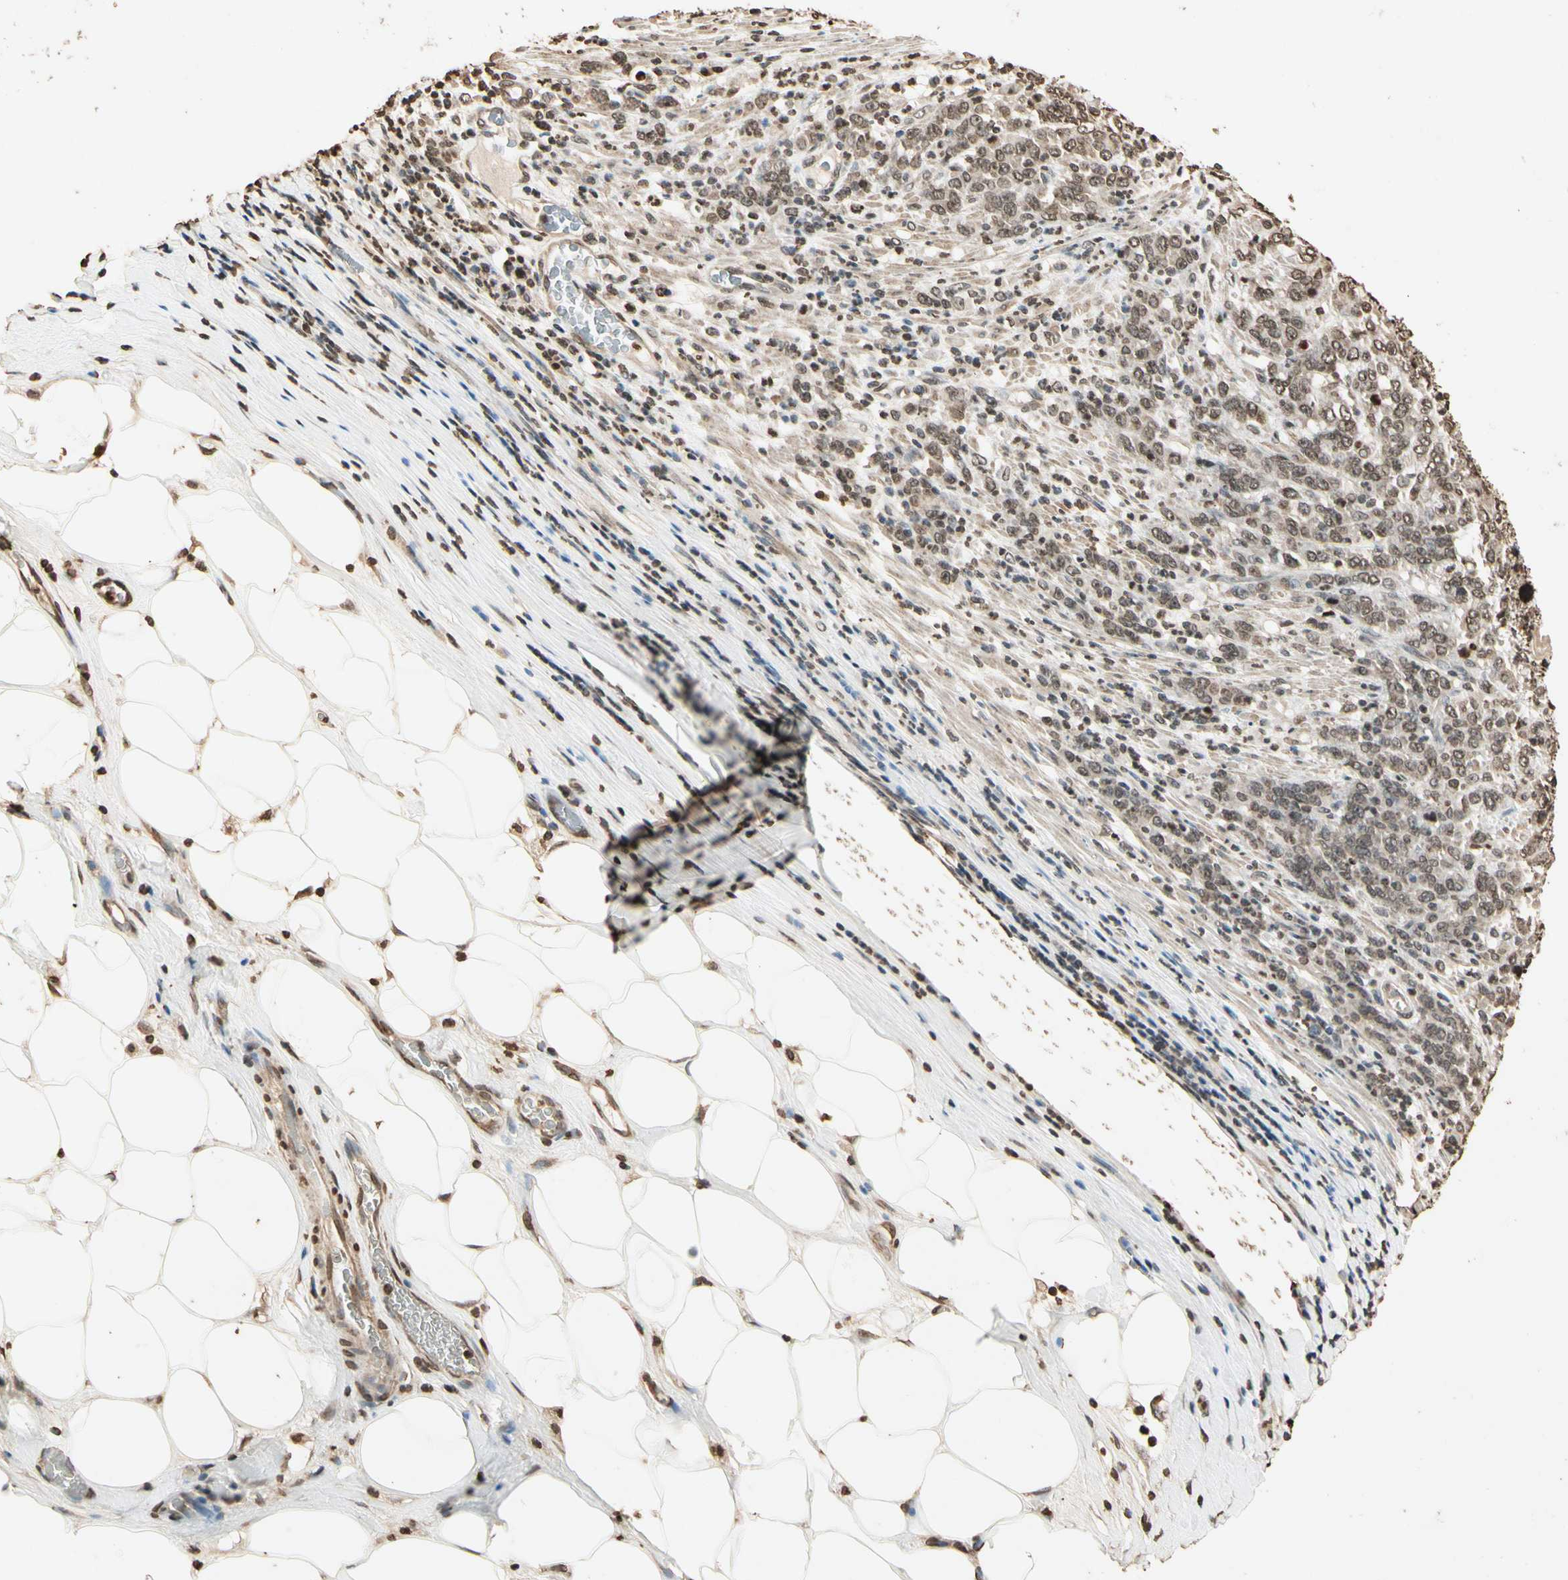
{"staining": {"intensity": "moderate", "quantity": "25%-75%", "location": "cytoplasmic/membranous,nuclear"}, "tissue": "stomach cancer", "cell_type": "Tumor cells", "image_type": "cancer", "snomed": [{"axis": "morphology", "description": "Adenocarcinoma, NOS"}, {"axis": "topography", "description": "Stomach, lower"}], "caption": "Moderate cytoplasmic/membranous and nuclear staining for a protein is appreciated in approximately 25%-75% of tumor cells of stomach cancer (adenocarcinoma) using immunohistochemistry (IHC).", "gene": "TOP1", "patient": {"sex": "female", "age": 71}}